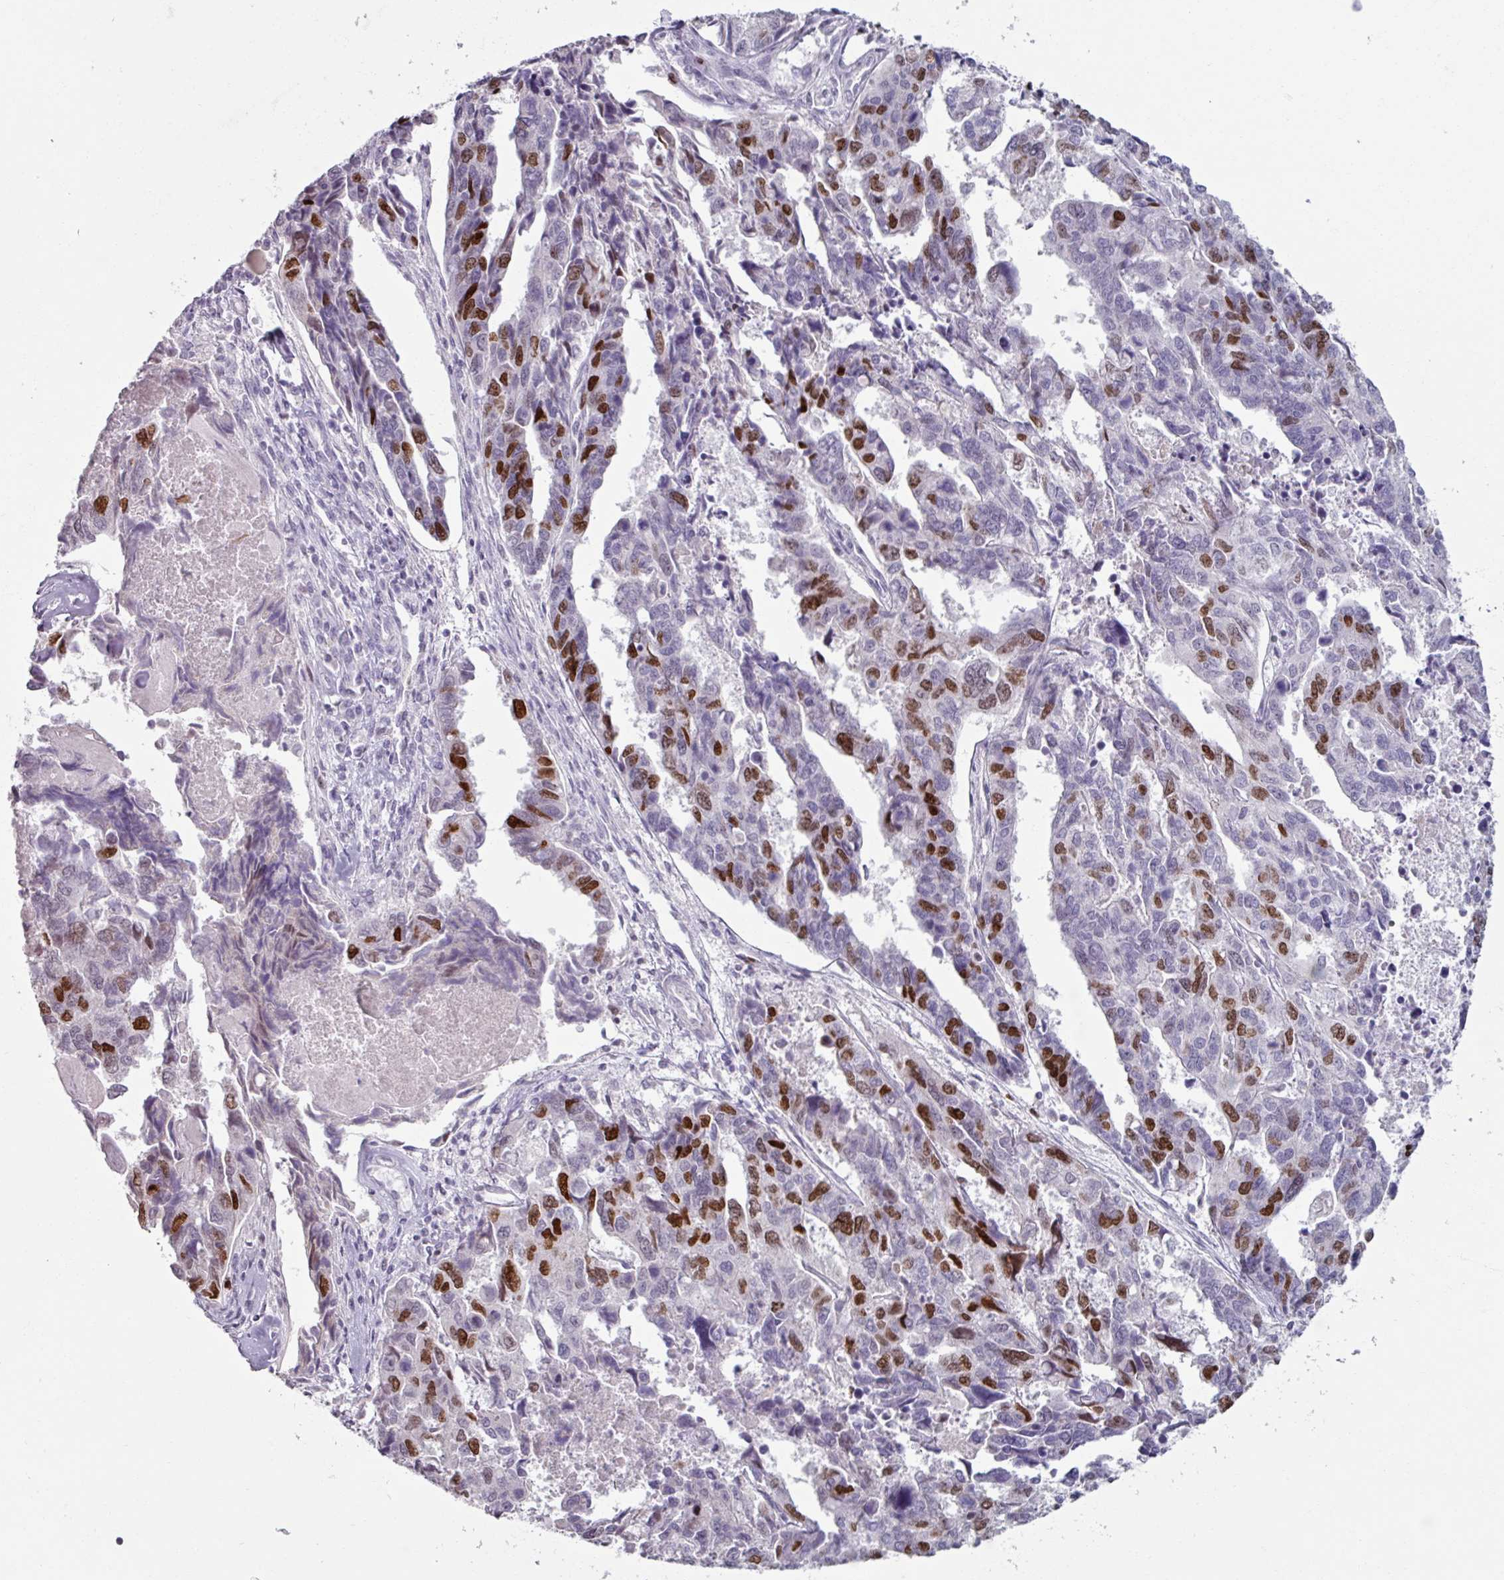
{"staining": {"intensity": "strong", "quantity": "25%-75%", "location": "nuclear"}, "tissue": "endometrial cancer", "cell_type": "Tumor cells", "image_type": "cancer", "snomed": [{"axis": "morphology", "description": "Adenocarcinoma, NOS"}, {"axis": "topography", "description": "Endometrium"}], "caption": "High-power microscopy captured an immunohistochemistry (IHC) image of endometrial adenocarcinoma, revealing strong nuclear positivity in about 25%-75% of tumor cells.", "gene": "ATAD2", "patient": {"sex": "female", "age": 73}}